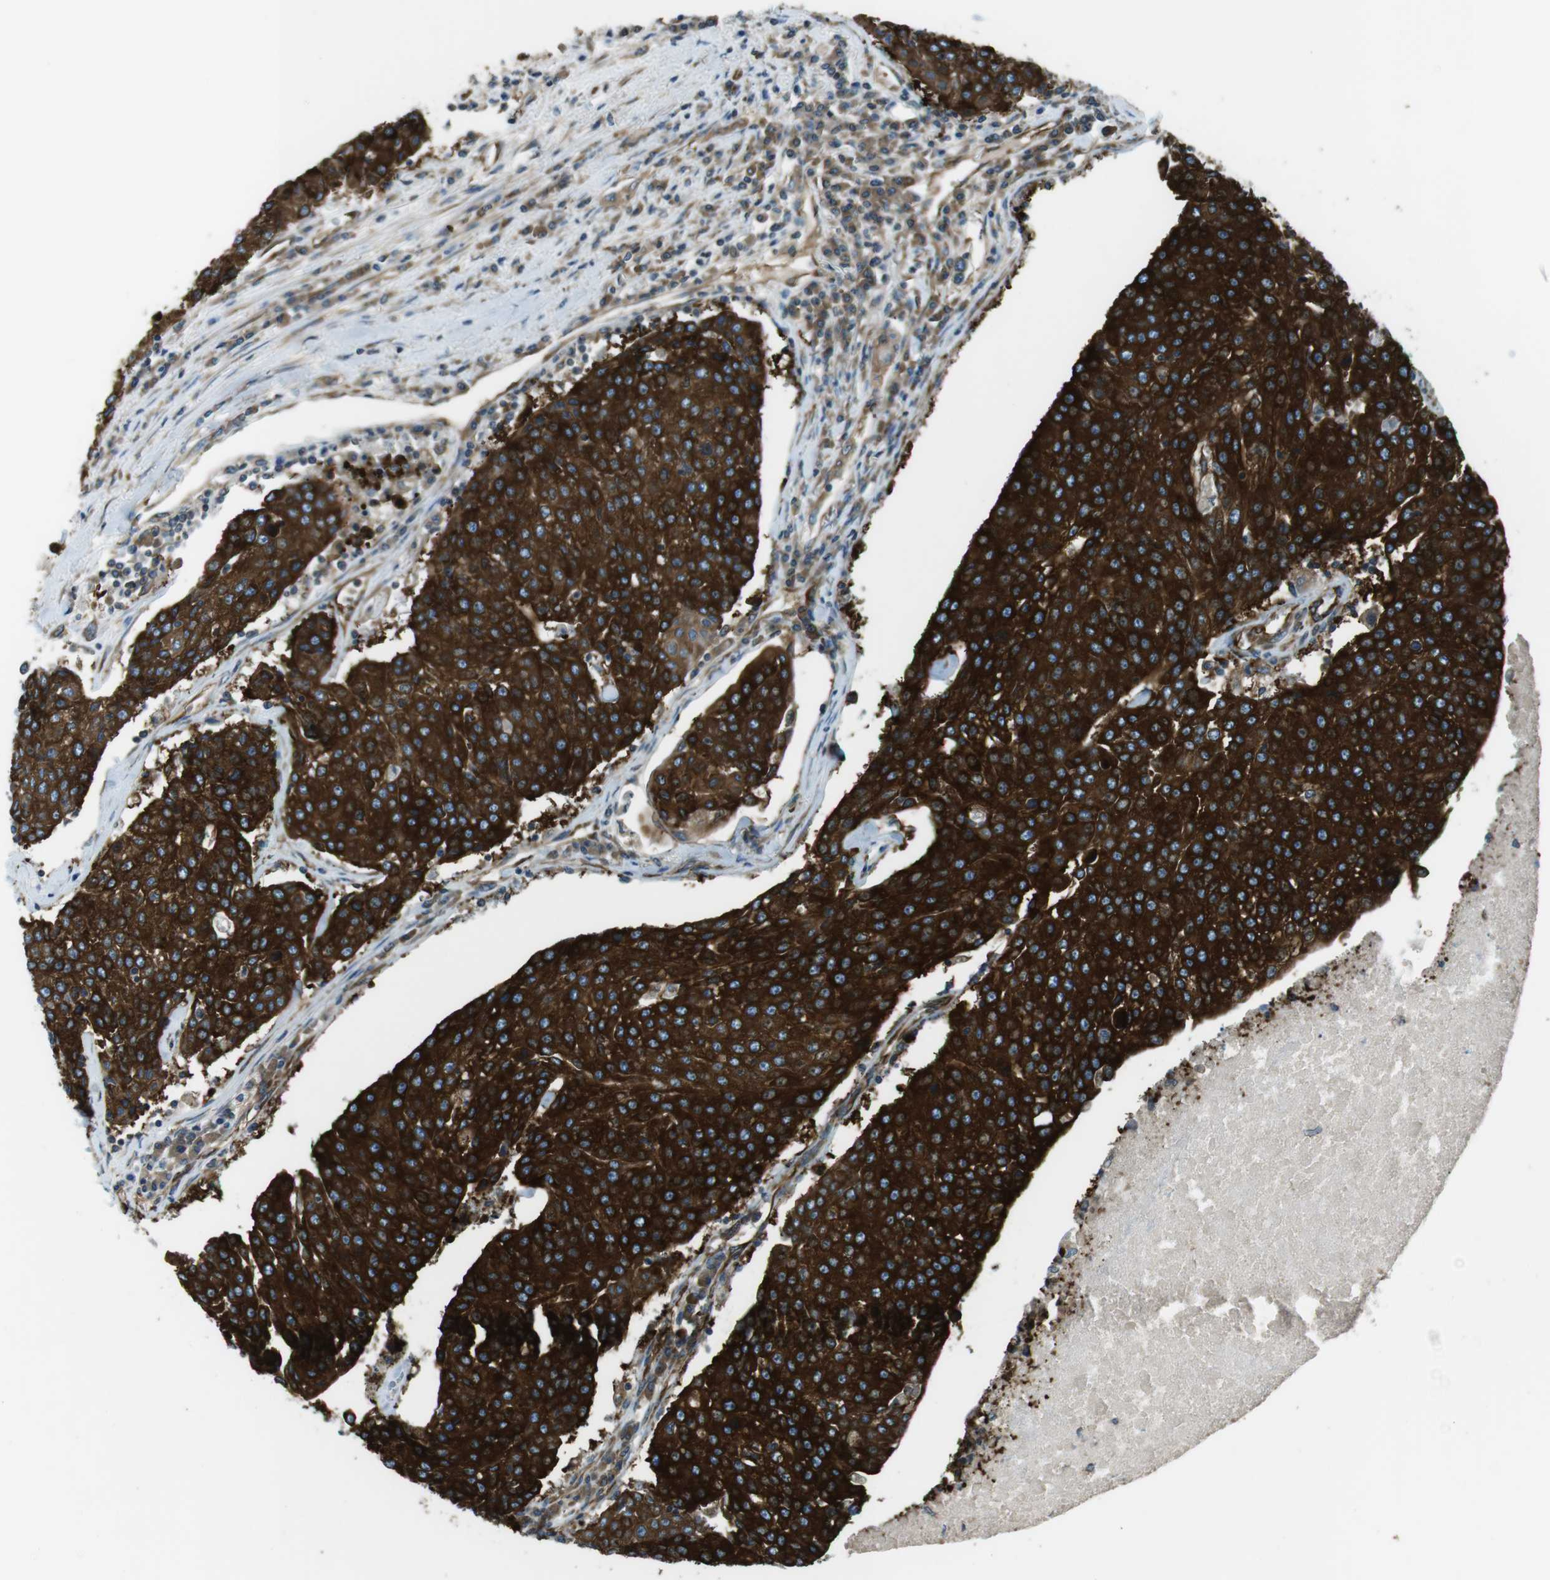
{"staining": {"intensity": "strong", "quantity": ">75%", "location": "cytoplasmic/membranous"}, "tissue": "urothelial cancer", "cell_type": "Tumor cells", "image_type": "cancer", "snomed": [{"axis": "morphology", "description": "Urothelial carcinoma, High grade"}, {"axis": "topography", "description": "Urinary bladder"}], "caption": "This is a photomicrograph of IHC staining of high-grade urothelial carcinoma, which shows strong staining in the cytoplasmic/membranous of tumor cells.", "gene": "KTN1", "patient": {"sex": "female", "age": 85}}